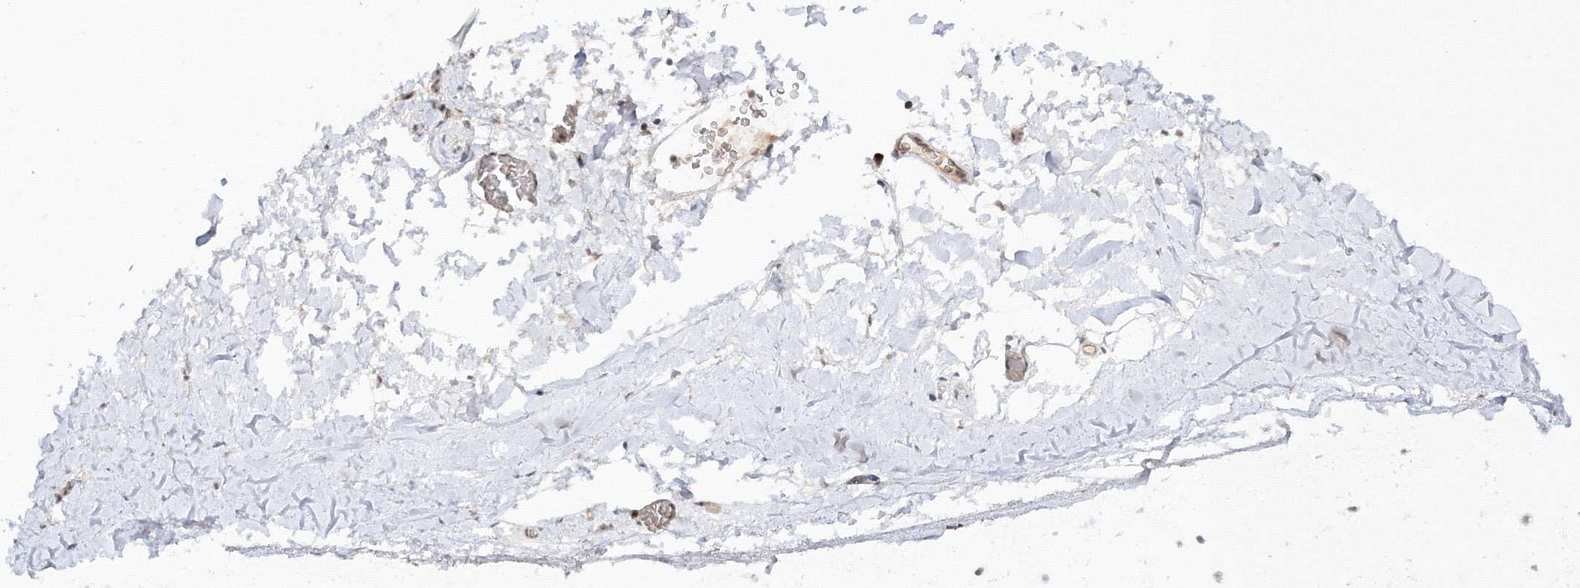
{"staining": {"intensity": "negative", "quantity": "none", "location": "none"}, "tissue": "adipose tissue", "cell_type": "Adipocytes", "image_type": "normal", "snomed": [{"axis": "morphology", "description": "Normal tissue, NOS"}, {"axis": "topography", "description": "Lymph node"}, {"axis": "topography", "description": "Bronchus"}], "caption": "Human adipose tissue stained for a protein using IHC displays no expression in adipocytes.", "gene": "ZFAND6", "patient": {"sex": "male", "age": 63}}